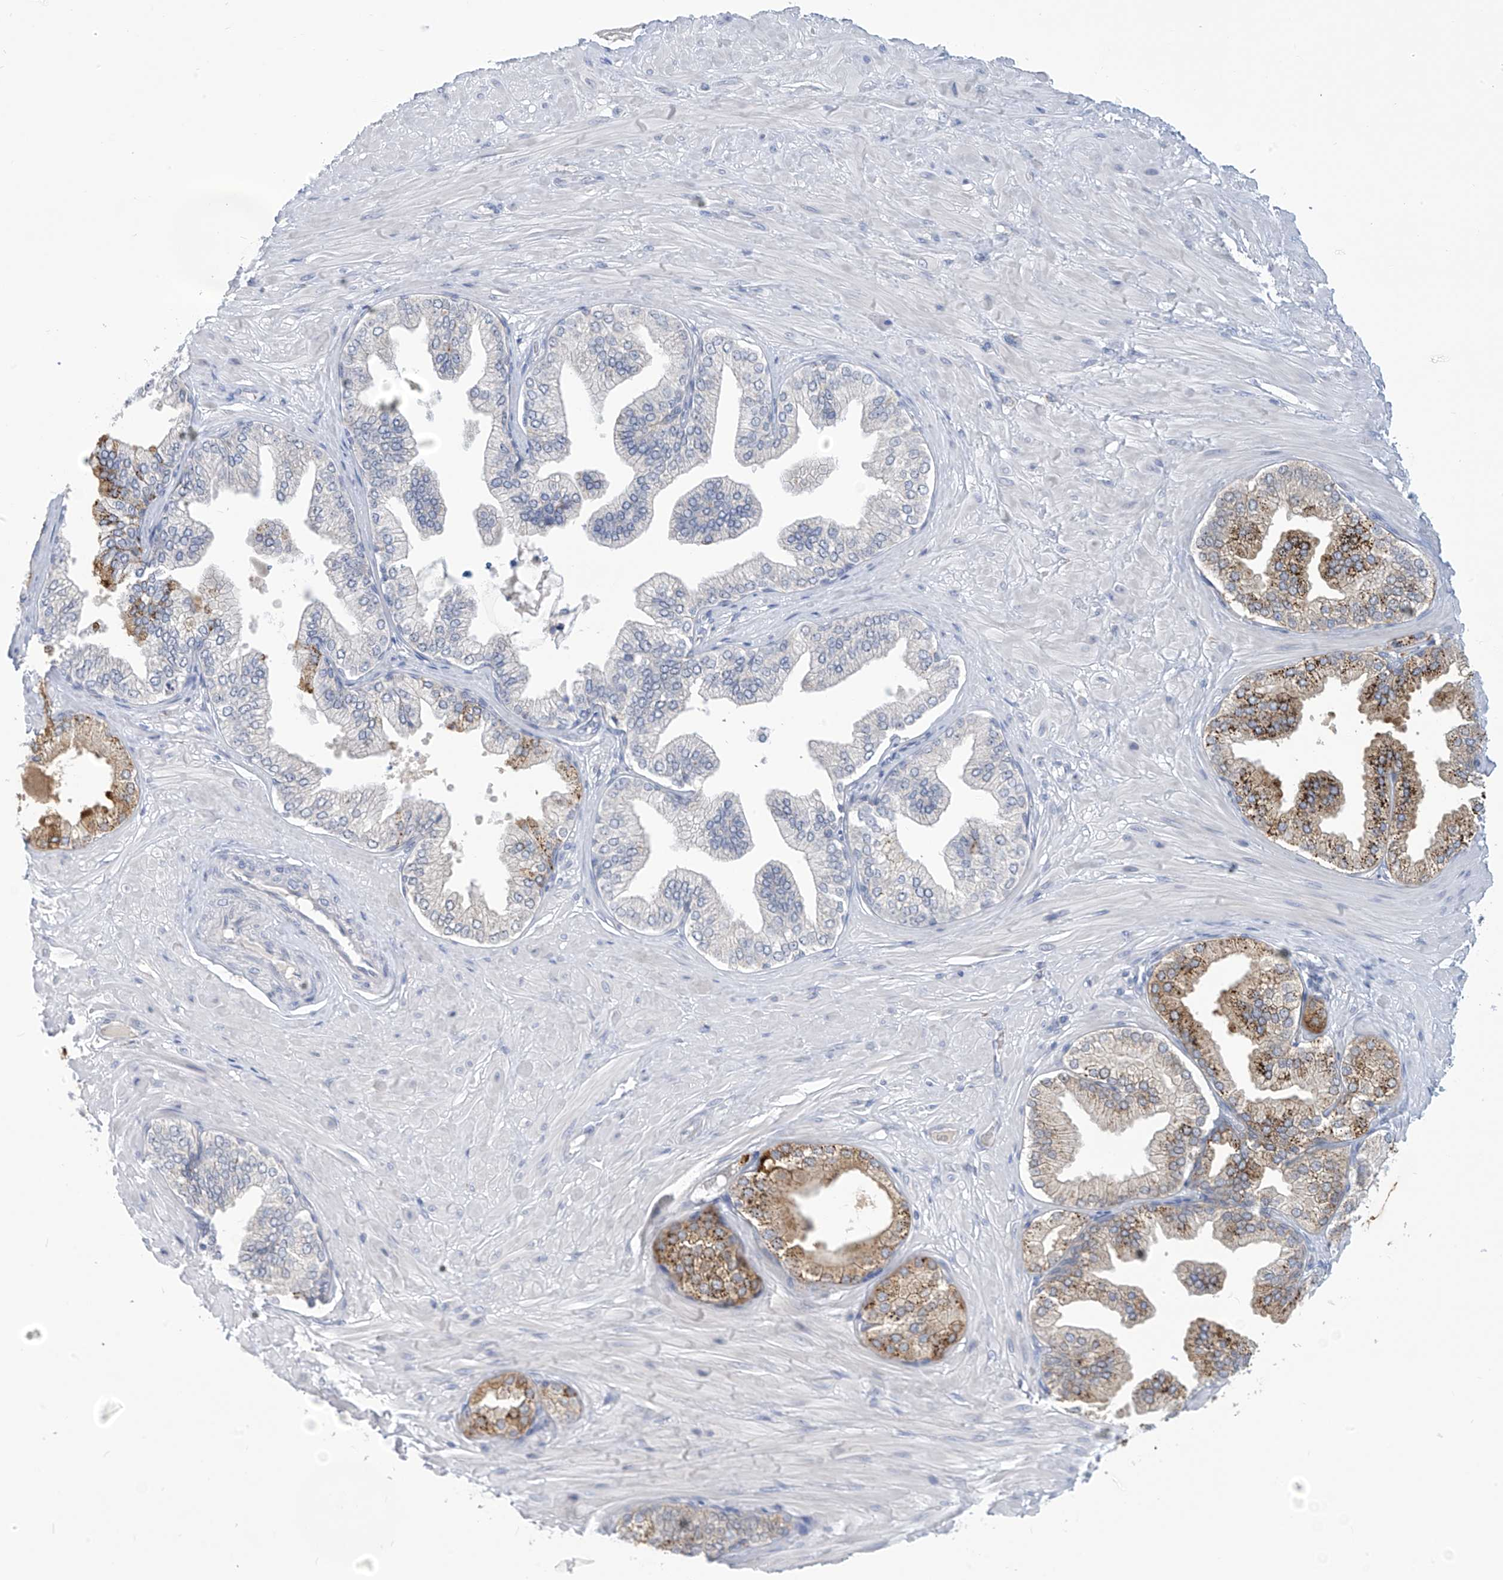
{"staining": {"intensity": "negative", "quantity": "none", "location": "none"}, "tissue": "adipose tissue", "cell_type": "Adipocytes", "image_type": "normal", "snomed": [{"axis": "morphology", "description": "Normal tissue, NOS"}, {"axis": "morphology", "description": "Adenocarcinoma, Low grade"}, {"axis": "topography", "description": "Prostate"}, {"axis": "topography", "description": "Peripheral nerve tissue"}], "caption": "Adipocytes are negative for brown protein staining in unremarkable adipose tissue. (Stains: DAB (3,3'-diaminobenzidine) IHC with hematoxylin counter stain, Microscopy: brightfield microscopy at high magnification).", "gene": "IBA57", "patient": {"sex": "male", "age": 63}}